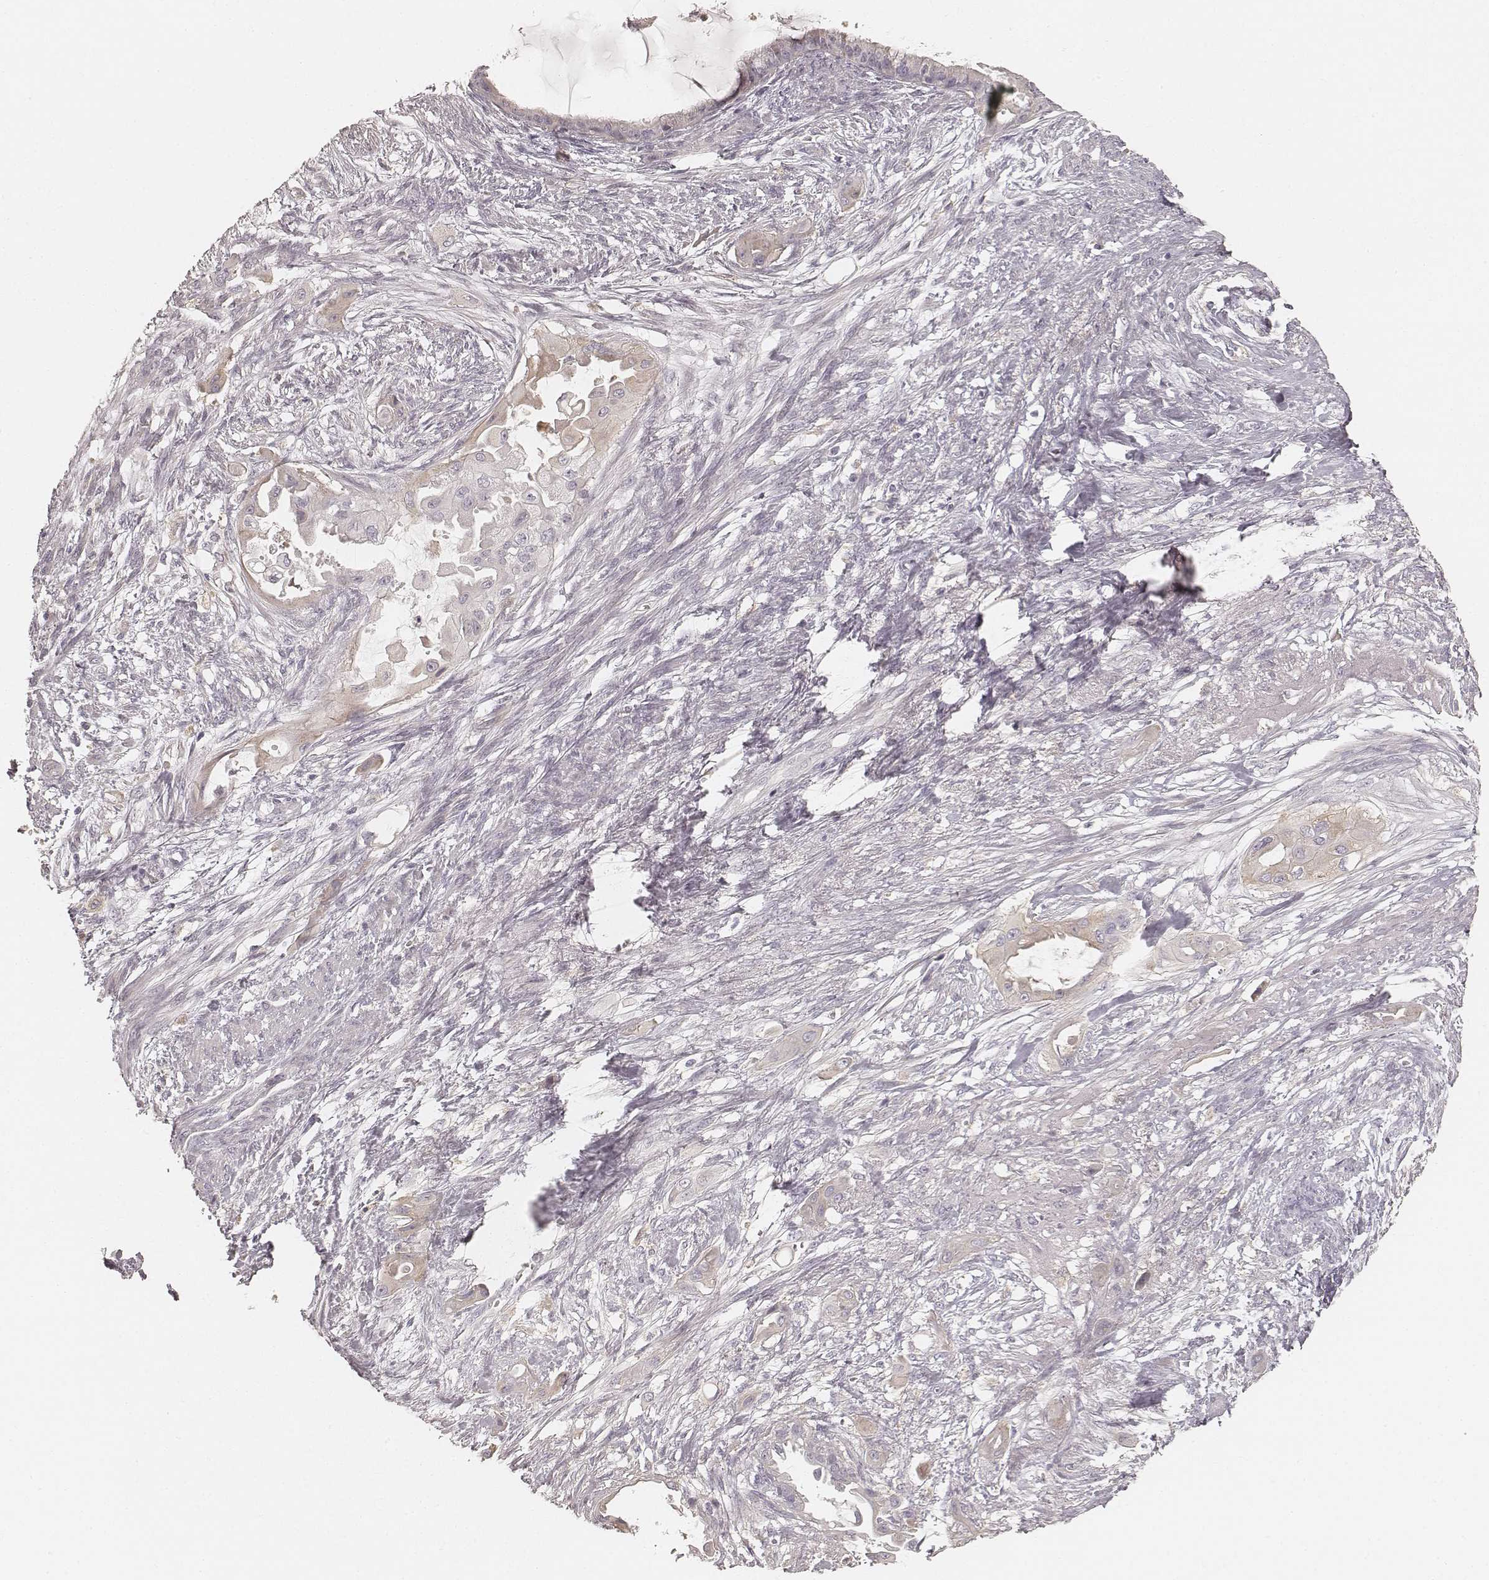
{"staining": {"intensity": "negative", "quantity": "none", "location": "none"}, "tissue": "endometrial cancer", "cell_type": "Tumor cells", "image_type": "cancer", "snomed": [{"axis": "morphology", "description": "Adenocarcinoma, NOS"}, {"axis": "topography", "description": "Endometrium"}], "caption": "High power microscopy micrograph of an immunohistochemistry photomicrograph of adenocarcinoma (endometrial), revealing no significant expression in tumor cells.", "gene": "FMNL2", "patient": {"sex": "female", "age": 86}}